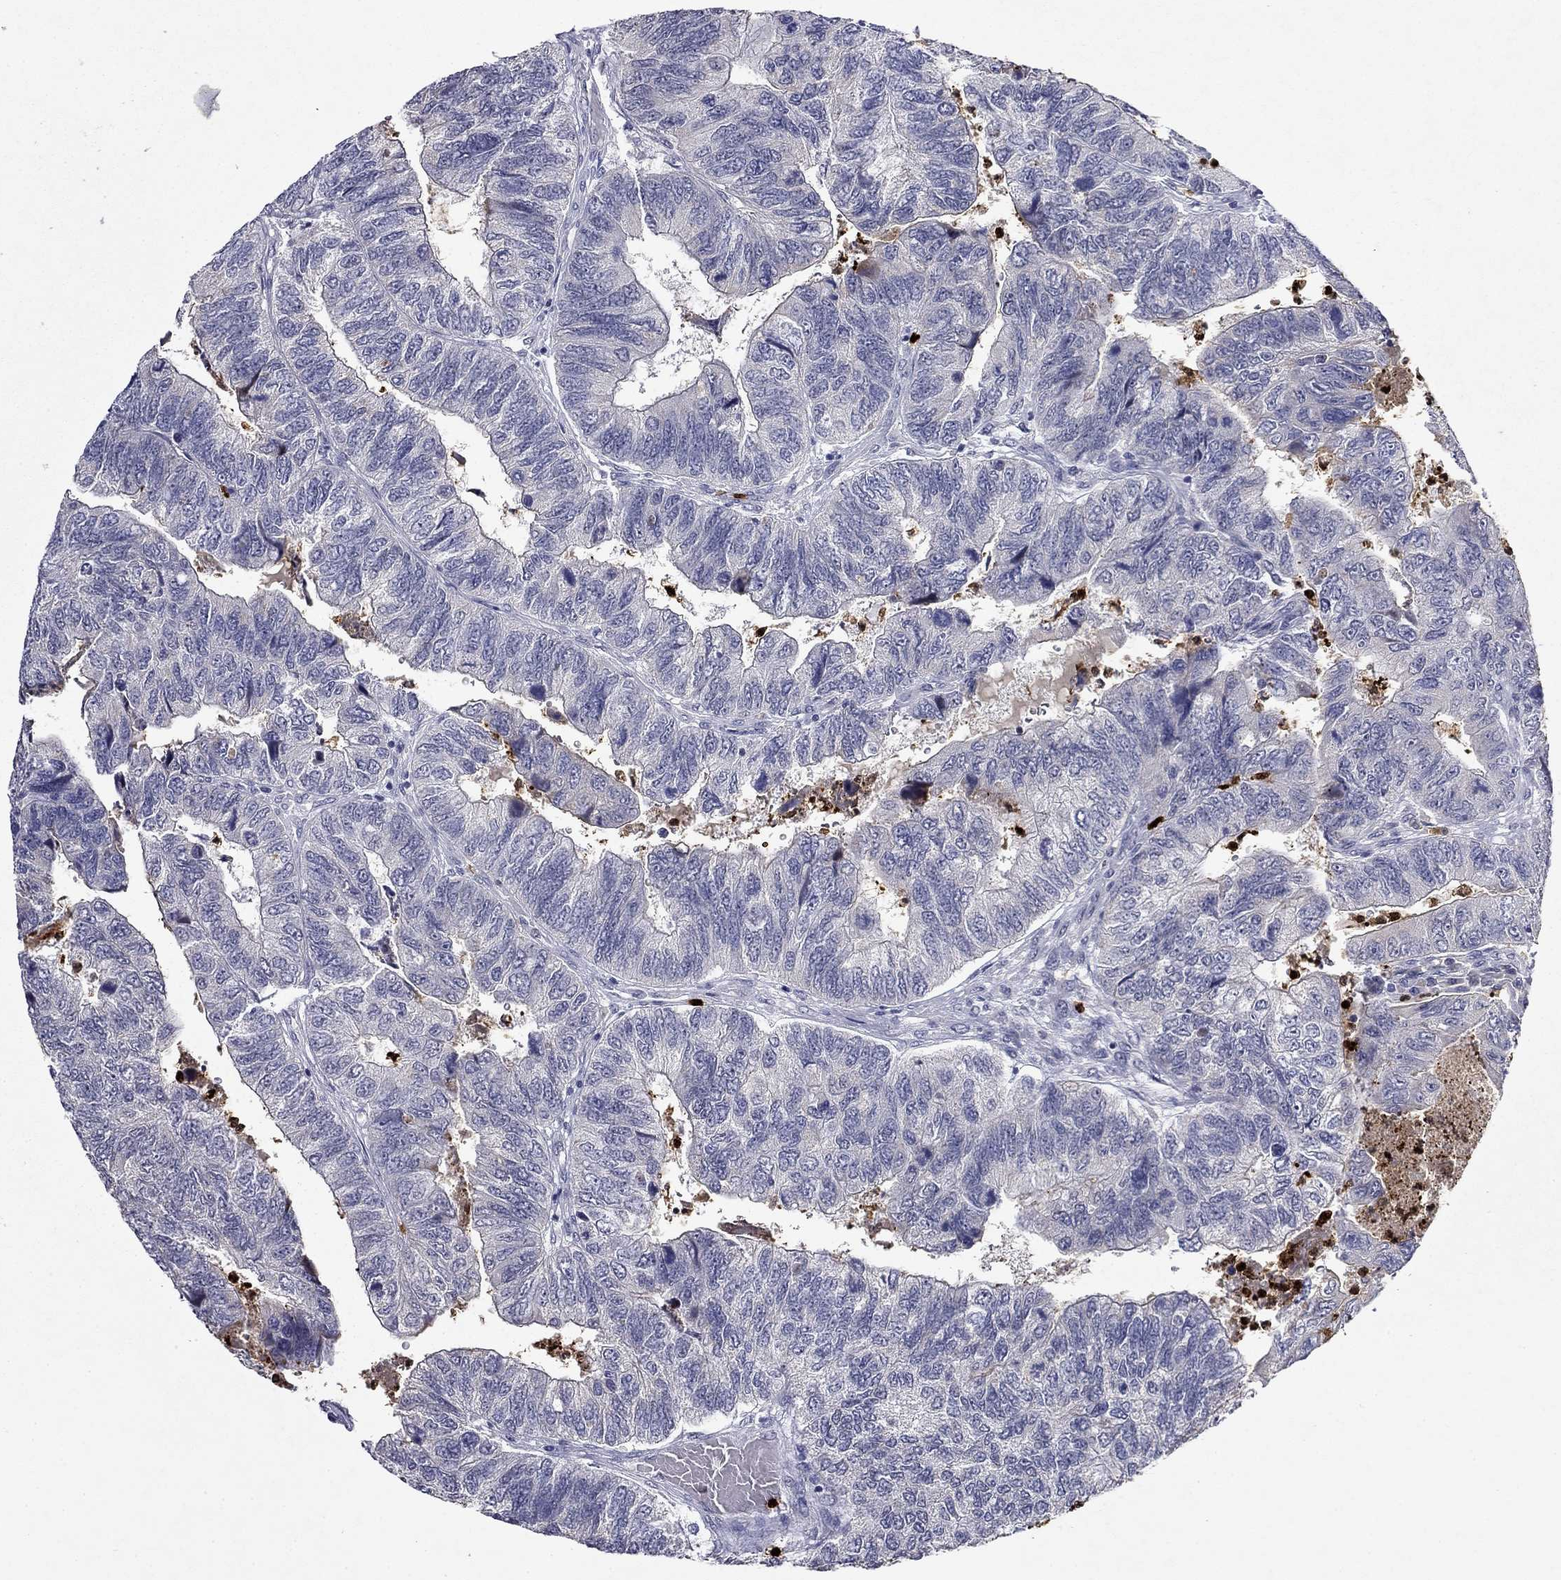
{"staining": {"intensity": "negative", "quantity": "none", "location": "none"}, "tissue": "colorectal cancer", "cell_type": "Tumor cells", "image_type": "cancer", "snomed": [{"axis": "morphology", "description": "Adenocarcinoma, NOS"}, {"axis": "topography", "description": "Colon"}], "caption": "Colorectal cancer was stained to show a protein in brown. There is no significant expression in tumor cells.", "gene": "IRF5", "patient": {"sex": "female", "age": 67}}